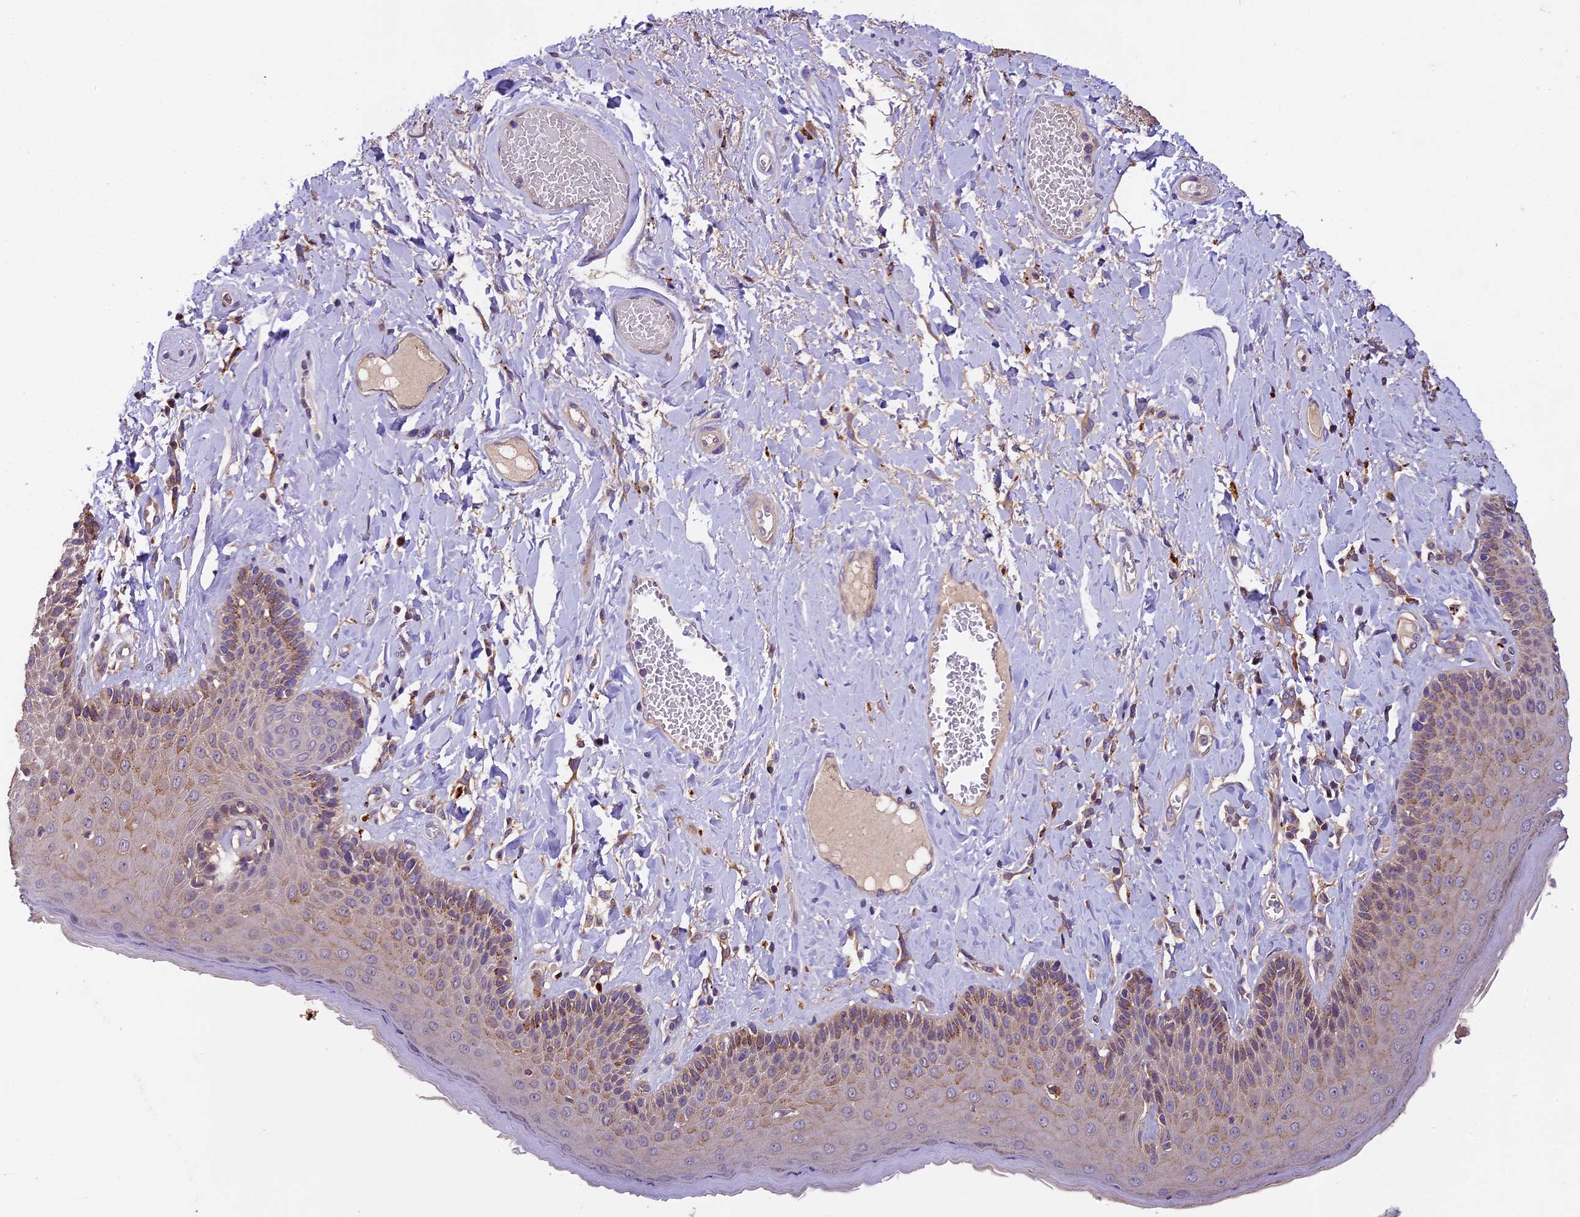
{"staining": {"intensity": "moderate", "quantity": "<25%", "location": "cytoplasmic/membranous"}, "tissue": "skin", "cell_type": "Epidermal cells", "image_type": "normal", "snomed": [{"axis": "morphology", "description": "Normal tissue, NOS"}, {"axis": "topography", "description": "Anal"}], "caption": "A low amount of moderate cytoplasmic/membranous staining is appreciated in approximately <25% of epidermal cells in unremarkable skin.", "gene": "COPE", "patient": {"sex": "male", "age": 69}}